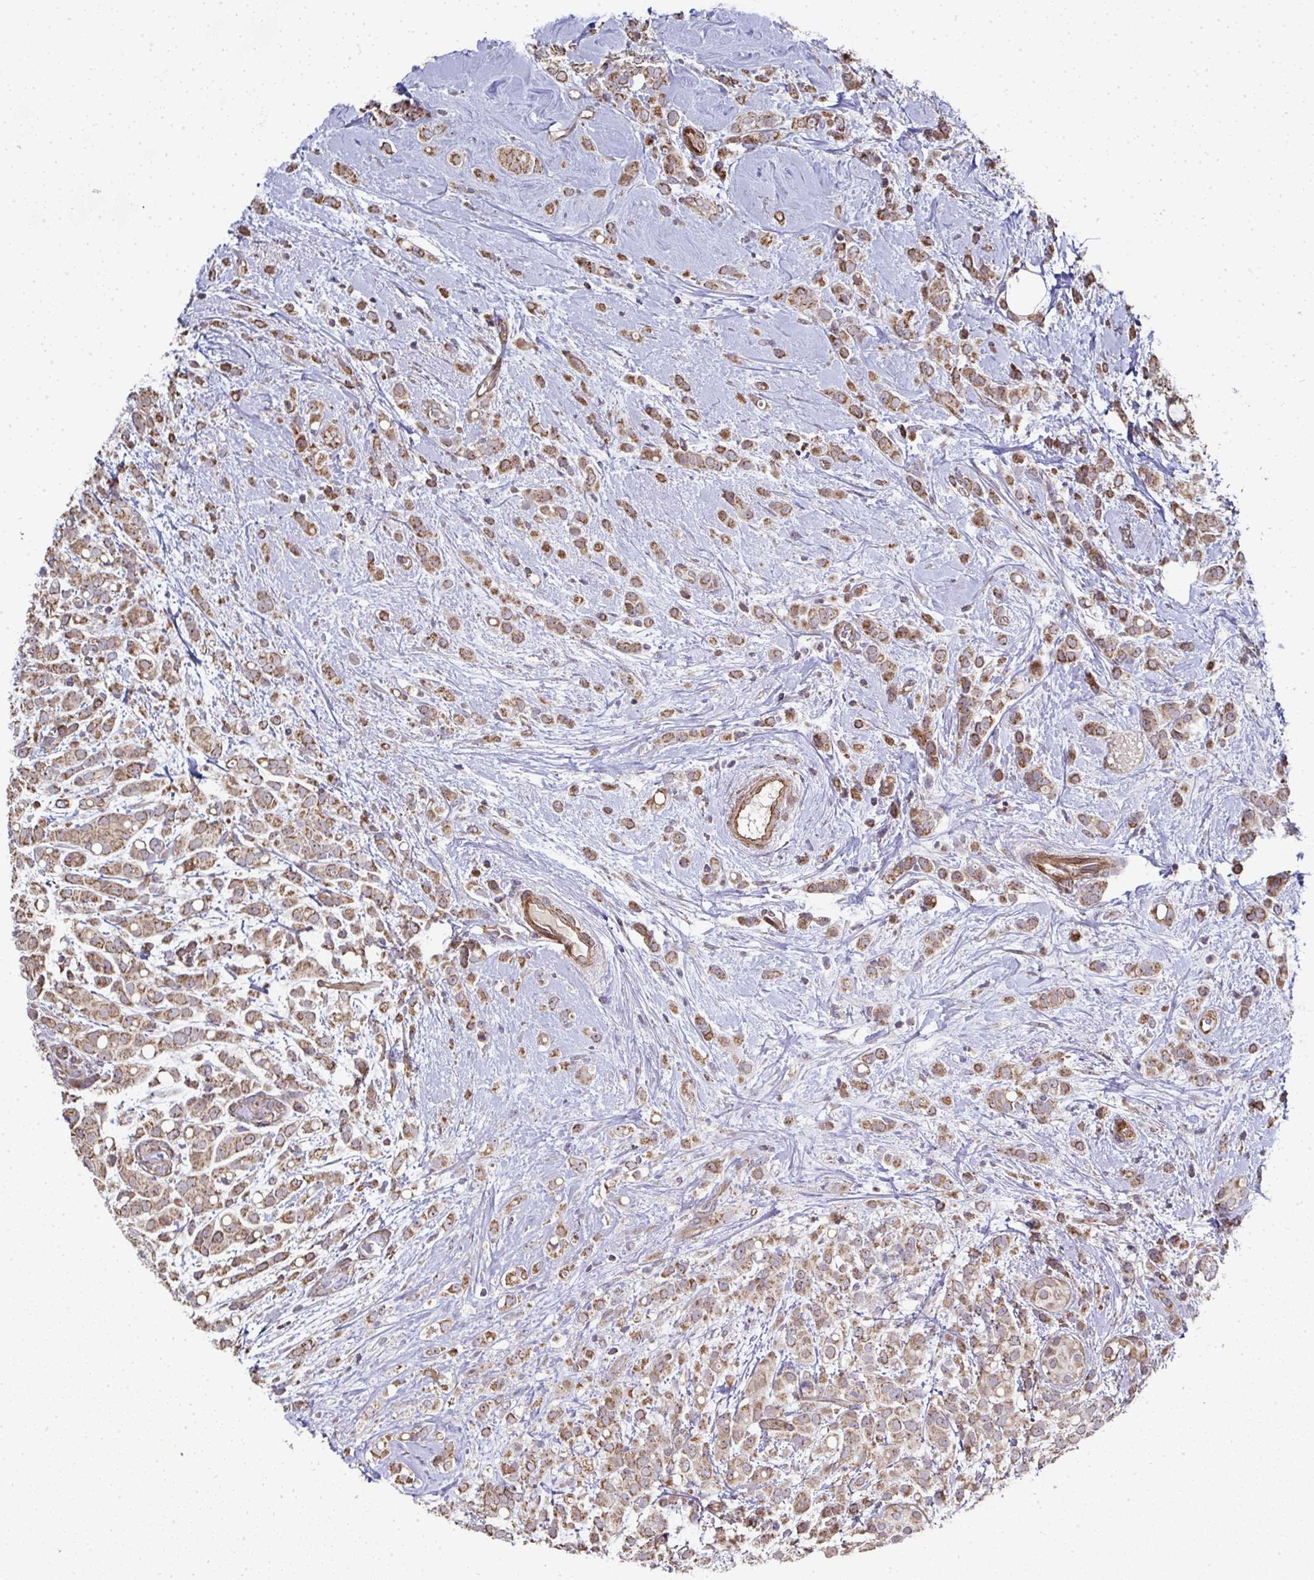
{"staining": {"intensity": "moderate", "quantity": ">75%", "location": "cytoplasmic/membranous"}, "tissue": "breast cancer", "cell_type": "Tumor cells", "image_type": "cancer", "snomed": [{"axis": "morphology", "description": "Lobular carcinoma"}, {"axis": "topography", "description": "Breast"}], "caption": "Brown immunohistochemical staining in human breast cancer (lobular carcinoma) exhibits moderate cytoplasmic/membranous positivity in approximately >75% of tumor cells.", "gene": "AGTPBP1", "patient": {"sex": "female", "age": 68}}